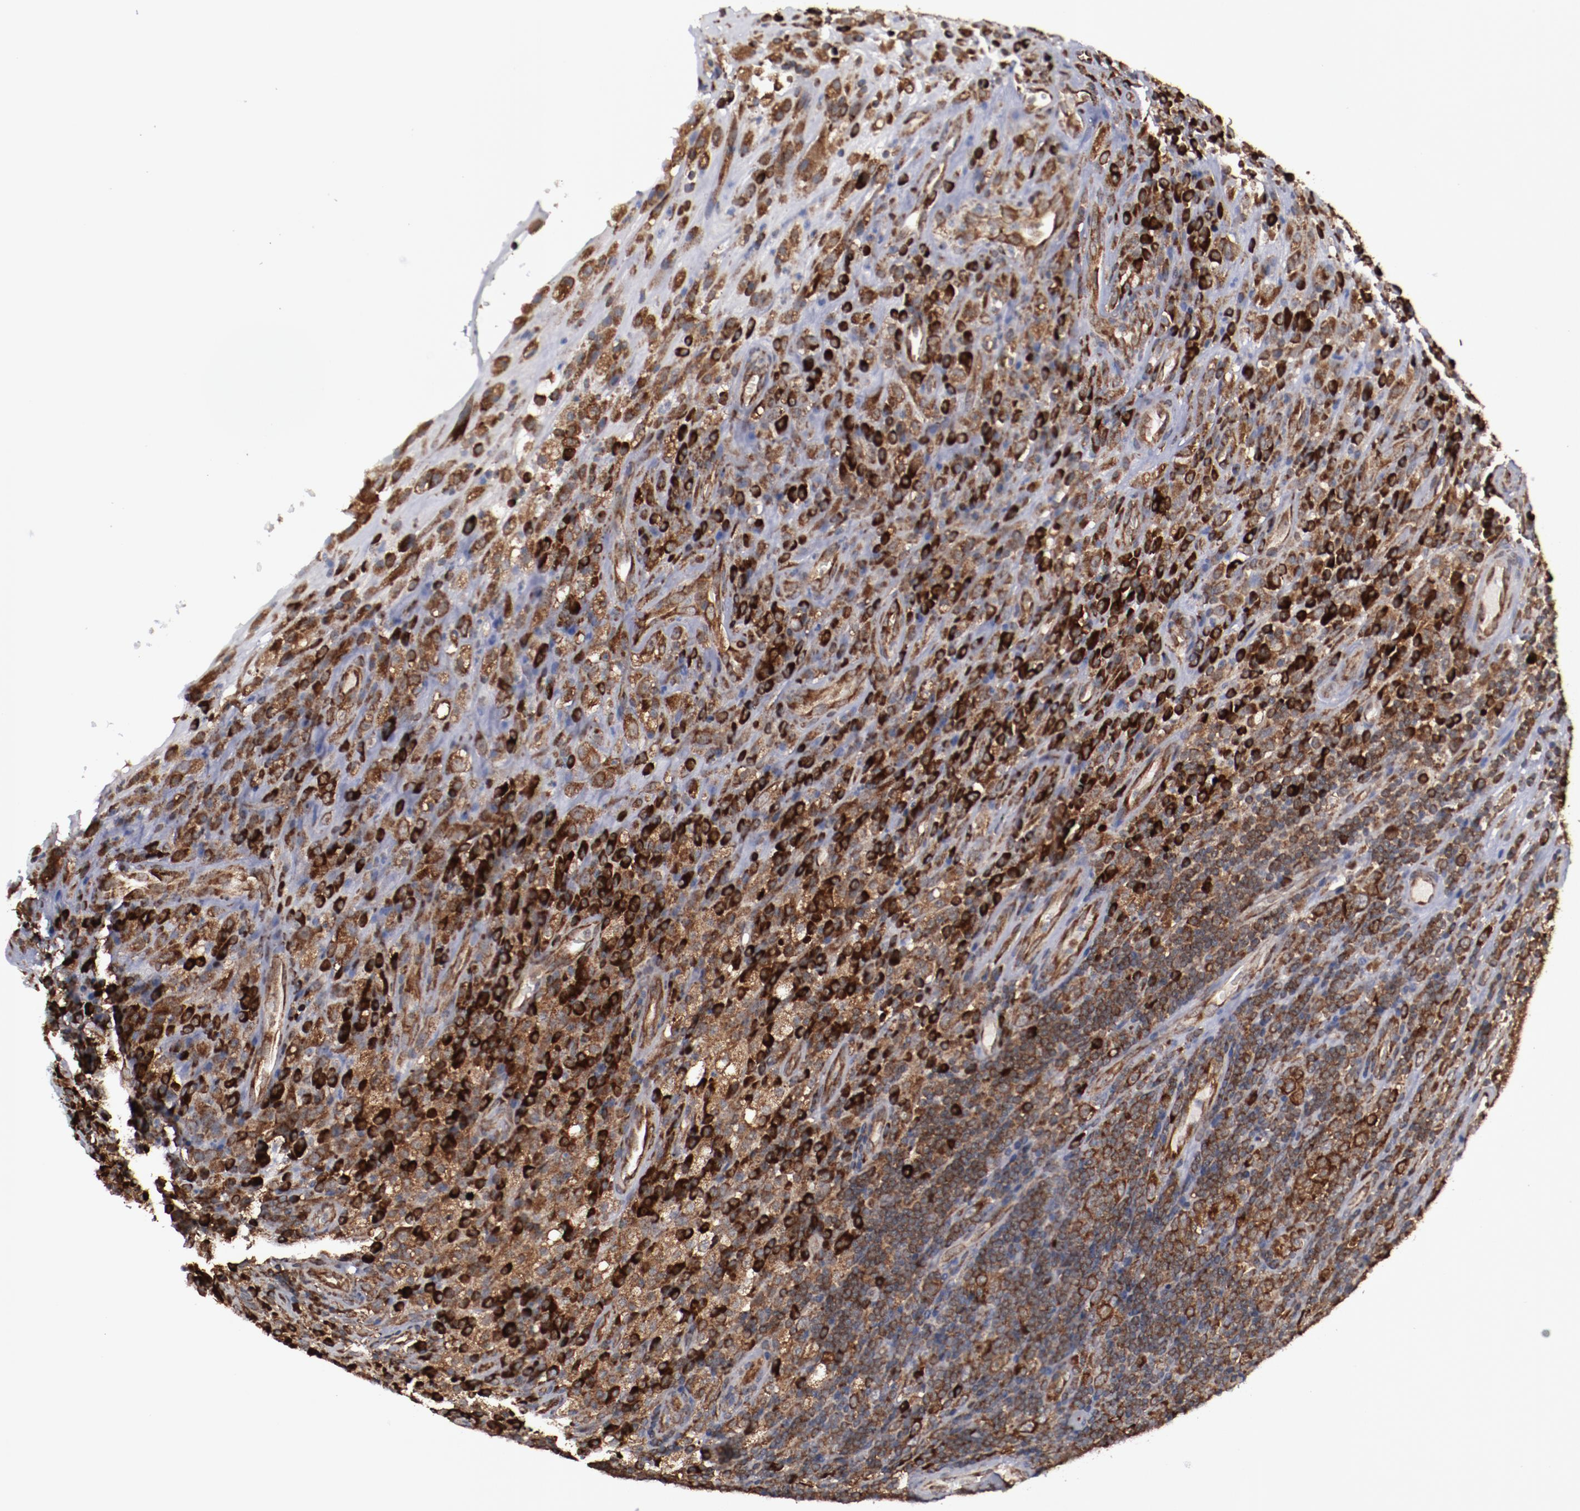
{"staining": {"intensity": "strong", "quantity": ">75%", "location": "cytoplasmic/membranous"}, "tissue": "testis cancer", "cell_type": "Tumor cells", "image_type": "cancer", "snomed": [{"axis": "morphology", "description": "Necrosis, NOS"}, {"axis": "morphology", "description": "Carcinoma, Embryonal, NOS"}, {"axis": "topography", "description": "Testis"}], "caption": "The photomicrograph displays a brown stain indicating the presence of a protein in the cytoplasmic/membranous of tumor cells in testis cancer (embryonal carcinoma).", "gene": "RPS4Y1", "patient": {"sex": "male", "age": 19}}